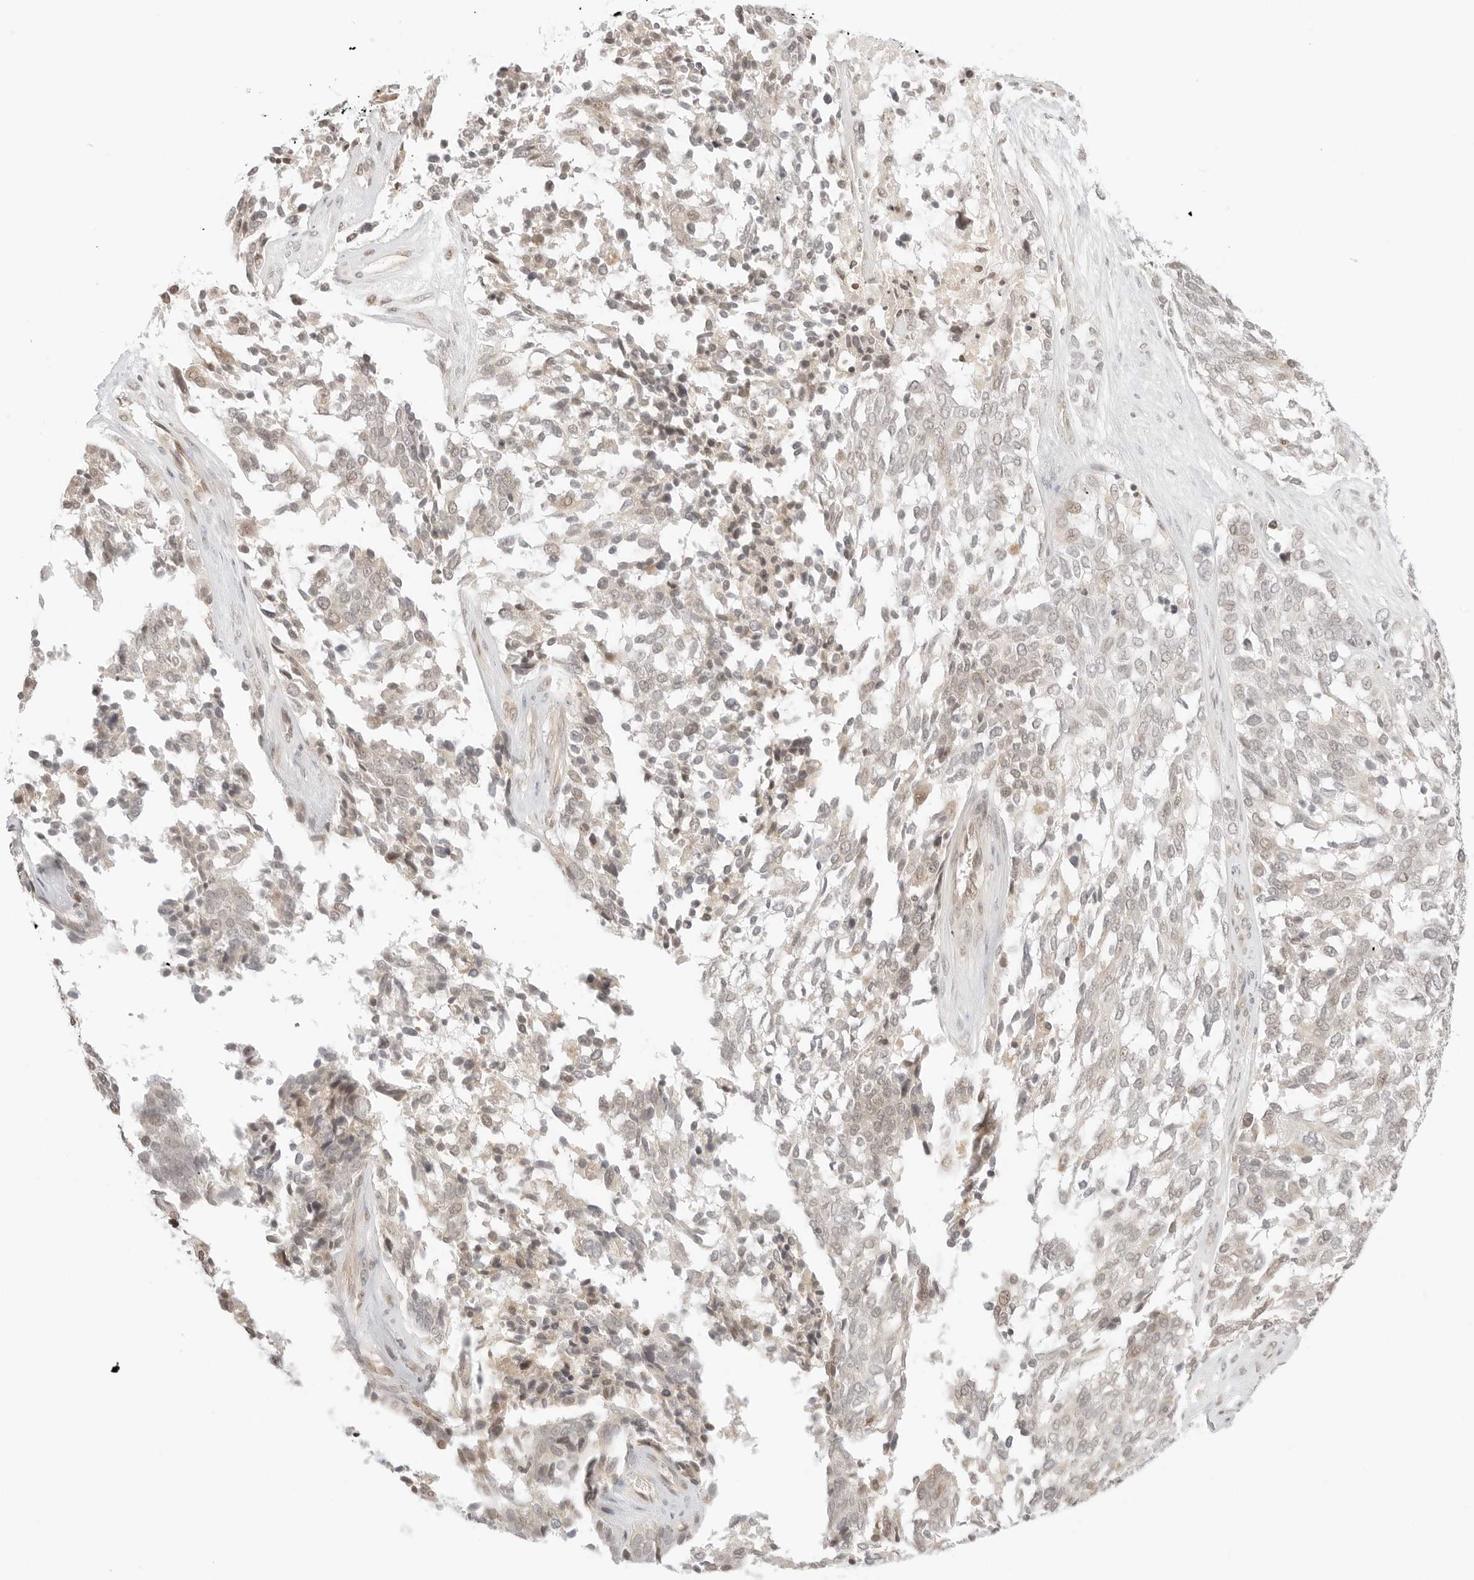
{"staining": {"intensity": "weak", "quantity": "25%-75%", "location": "nuclear"}, "tissue": "ovarian cancer", "cell_type": "Tumor cells", "image_type": "cancer", "snomed": [{"axis": "morphology", "description": "Cystadenocarcinoma, serous, NOS"}, {"axis": "topography", "description": "Ovary"}], "caption": "The histopathology image exhibits immunohistochemical staining of ovarian serous cystadenocarcinoma. There is weak nuclear expression is seen in approximately 25%-75% of tumor cells.", "gene": "RPS6KL1", "patient": {"sex": "female", "age": 44}}